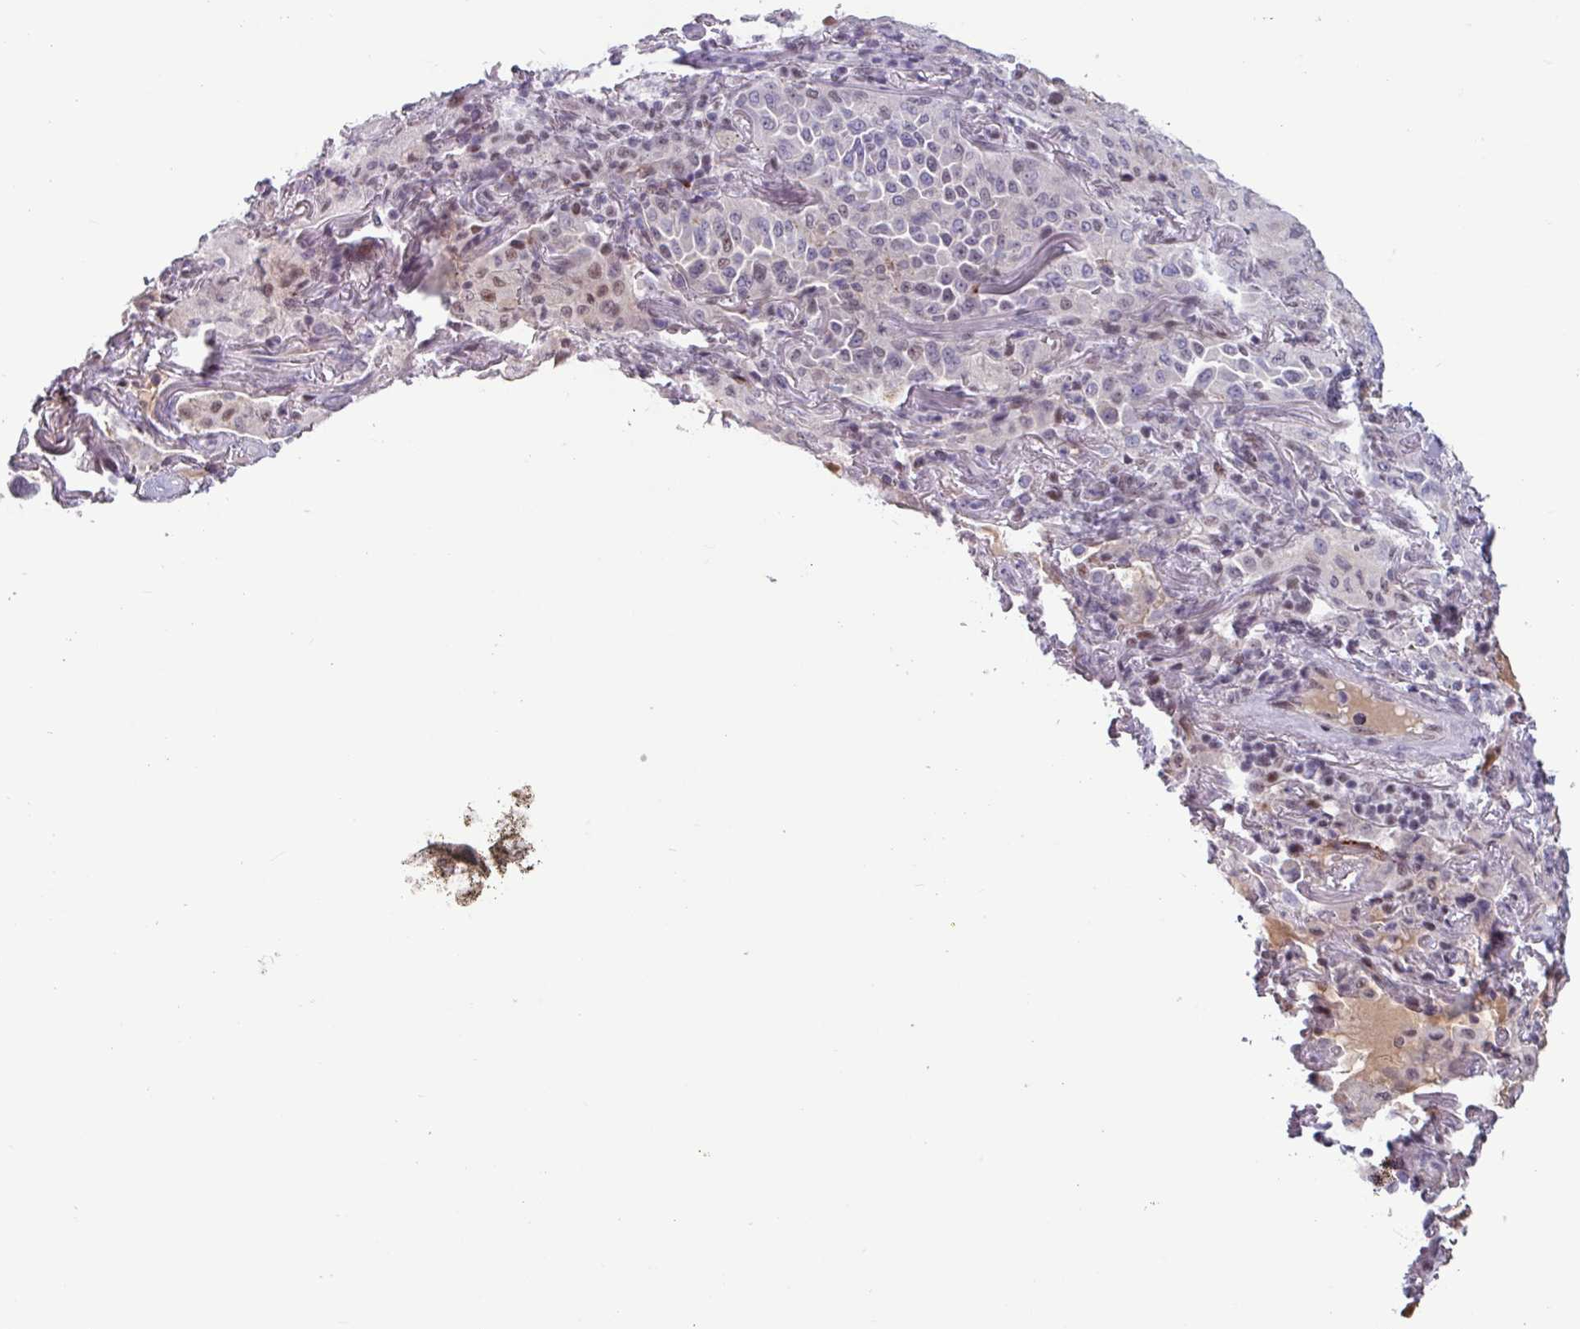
{"staining": {"intensity": "weak", "quantity": "<25%", "location": "nuclear"}, "tissue": "lung cancer", "cell_type": "Tumor cells", "image_type": "cancer", "snomed": [{"axis": "morphology", "description": "Adenocarcinoma, NOS"}, {"axis": "topography", "description": "Lung"}], "caption": "There is no significant positivity in tumor cells of lung cancer (adenocarcinoma). (DAB (3,3'-diaminobenzidine) immunohistochemistry (IHC) with hematoxylin counter stain).", "gene": "ZNF575", "patient": {"sex": "female", "age": 69}}